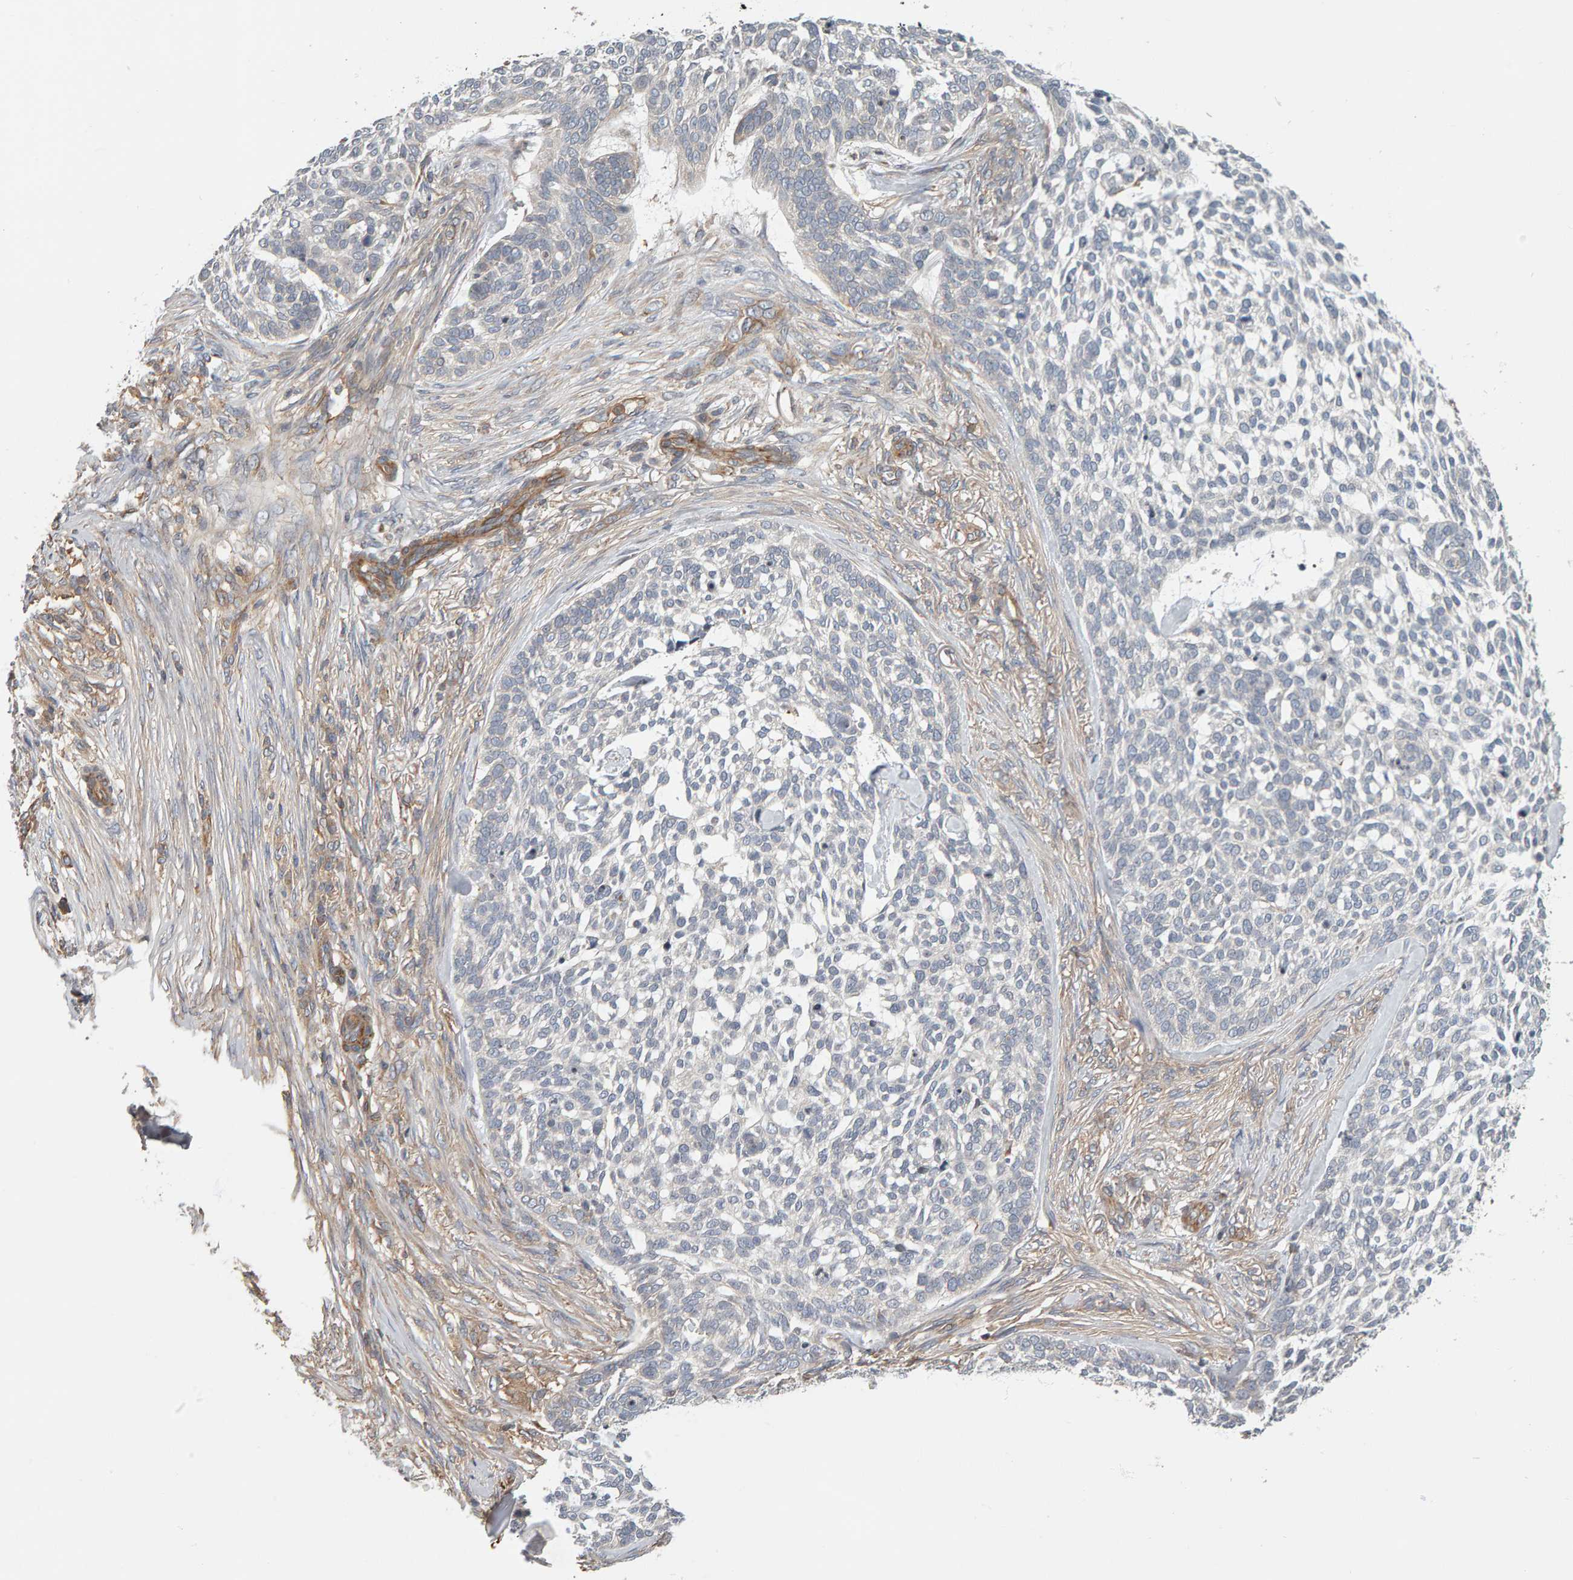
{"staining": {"intensity": "negative", "quantity": "none", "location": "none"}, "tissue": "skin cancer", "cell_type": "Tumor cells", "image_type": "cancer", "snomed": [{"axis": "morphology", "description": "Basal cell carcinoma"}, {"axis": "topography", "description": "Skin"}], "caption": "Tumor cells are negative for protein expression in human skin cancer (basal cell carcinoma).", "gene": "C9orf72", "patient": {"sex": "female", "age": 64}}